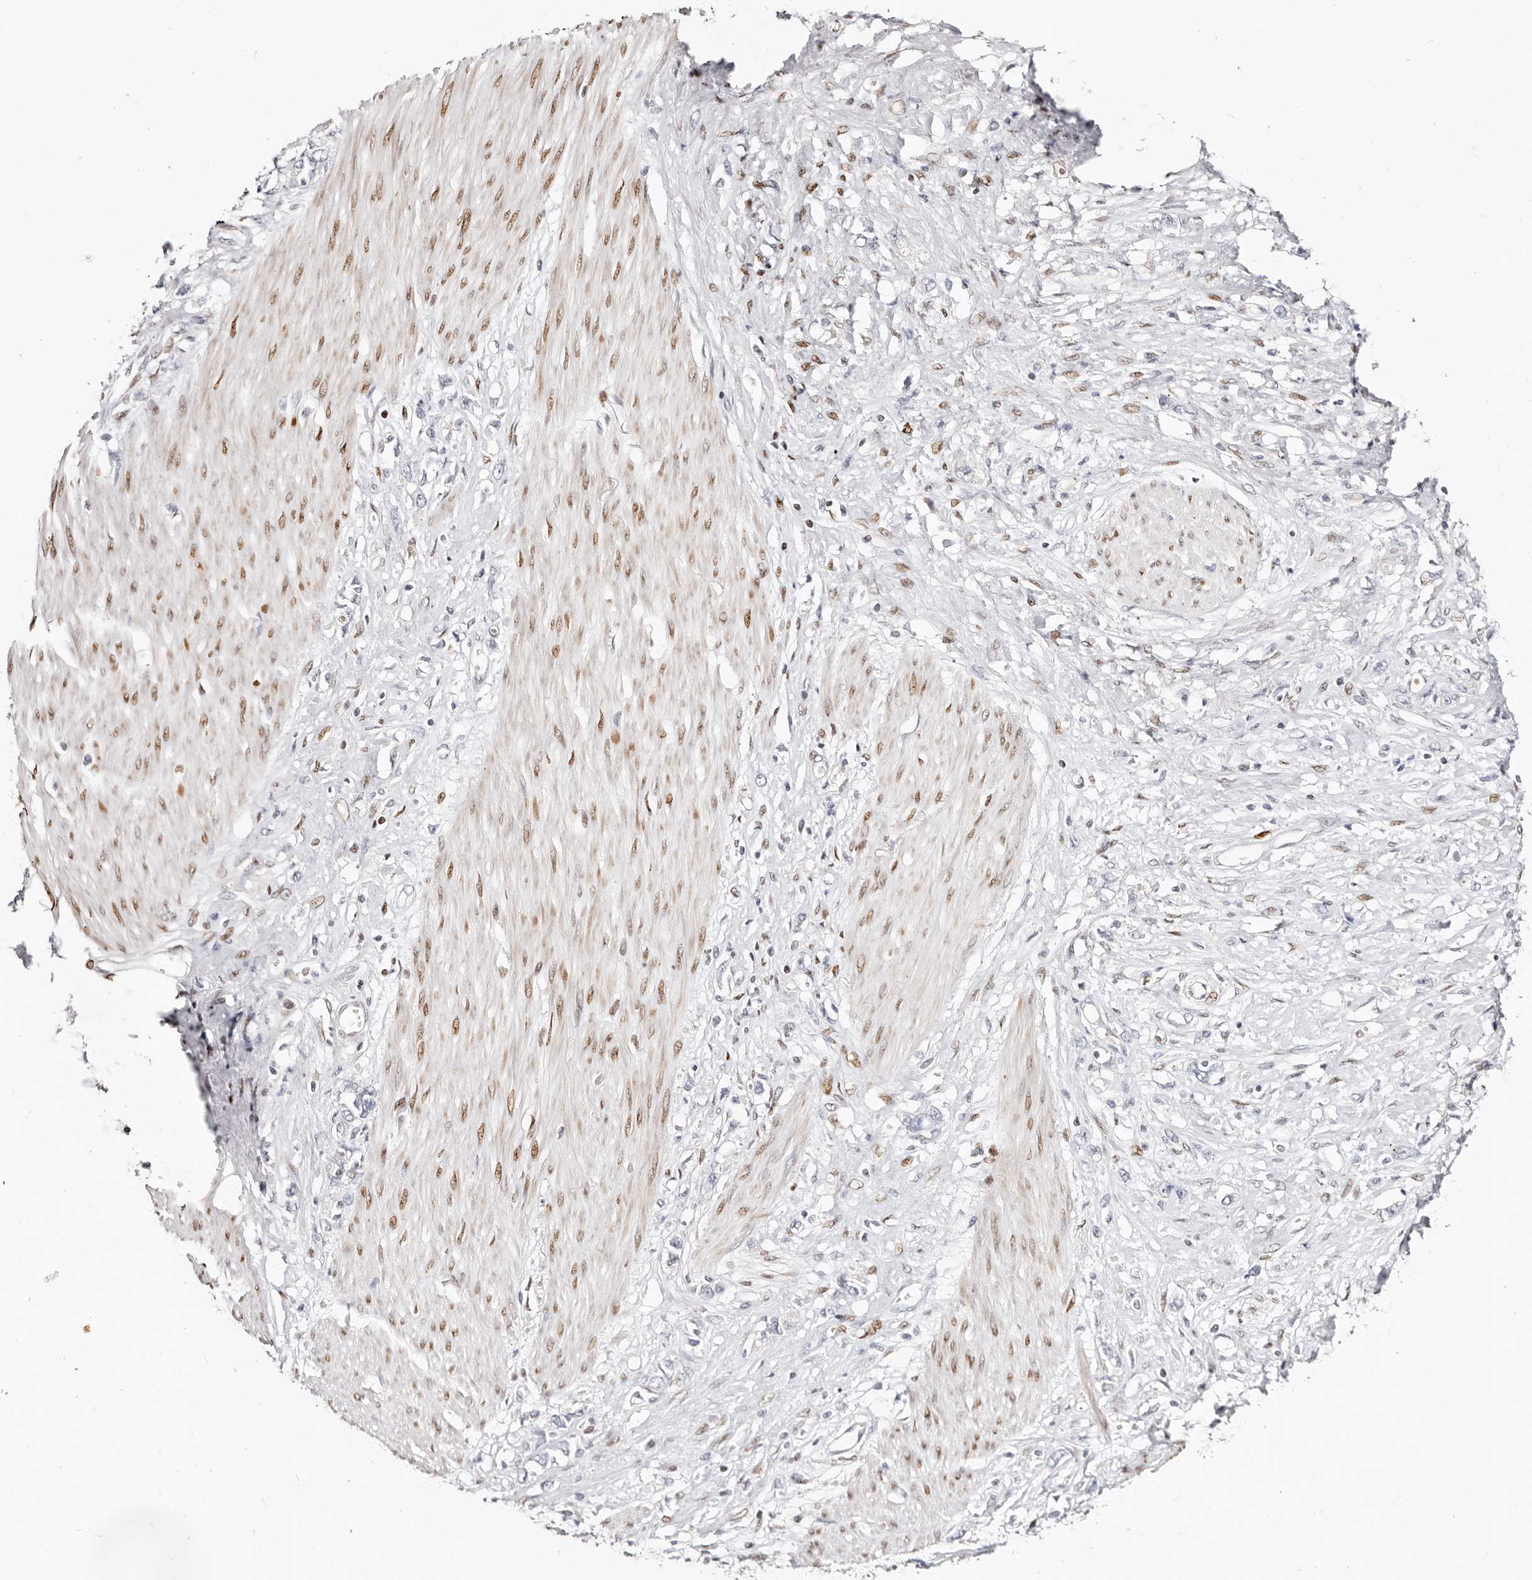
{"staining": {"intensity": "negative", "quantity": "none", "location": "none"}, "tissue": "stomach cancer", "cell_type": "Tumor cells", "image_type": "cancer", "snomed": [{"axis": "morphology", "description": "Adenocarcinoma, NOS"}, {"axis": "topography", "description": "Stomach"}], "caption": "Immunohistochemistry (IHC) of human stomach adenocarcinoma displays no positivity in tumor cells.", "gene": "IQGAP3", "patient": {"sex": "female", "age": 76}}